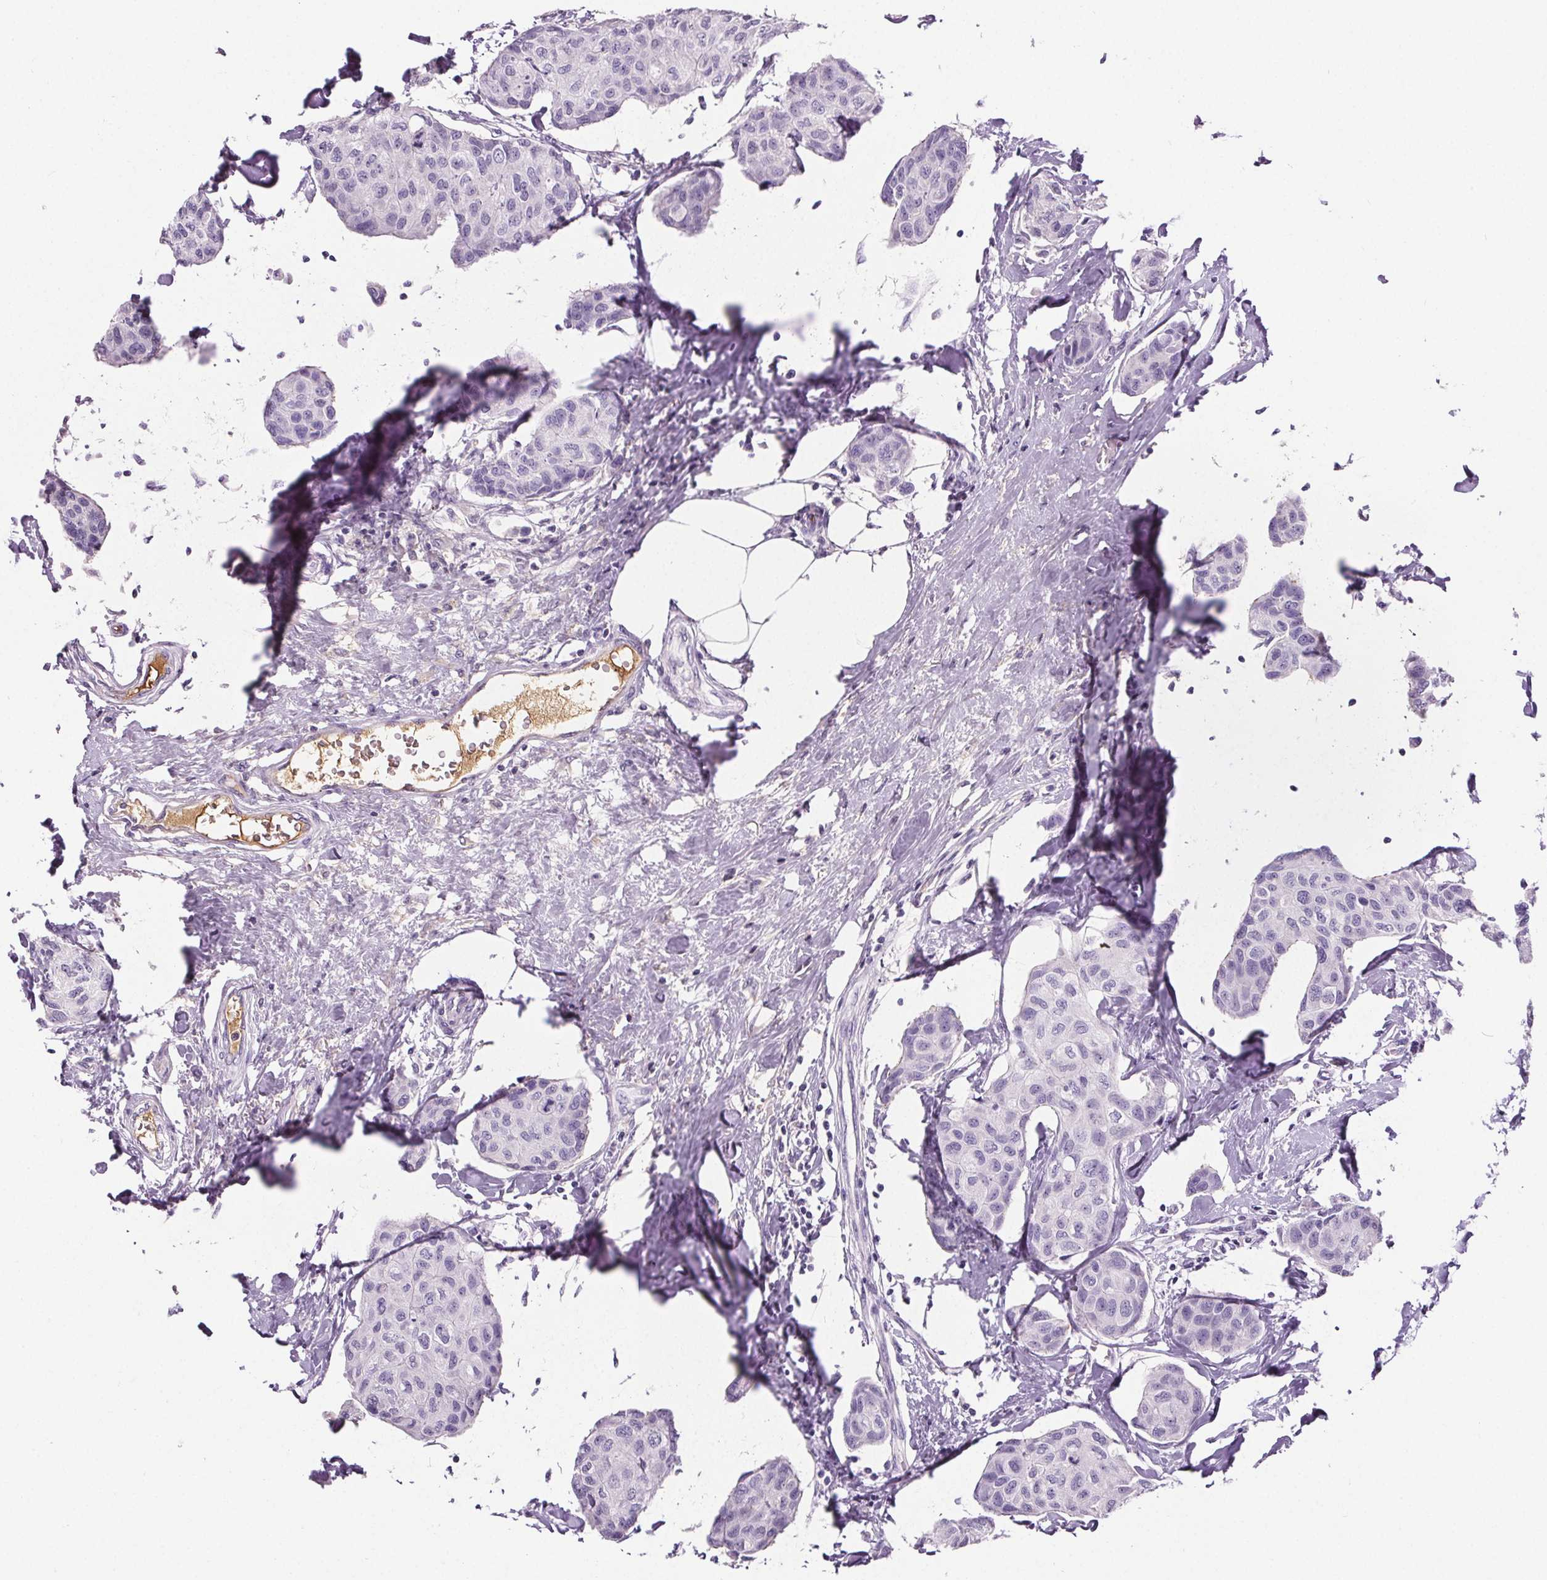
{"staining": {"intensity": "negative", "quantity": "none", "location": "none"}, "tissue": "breast cancer", "cell_type": "Tumor cells", "image_type": "cancer", "snomed": [{"axis": "morphology", "description": "Duct carcinoma"}, {"axis": "topography", "description": "Breast"}], "caption": "The micrograph displays no staining of tumor cells in breast cancer (infiltrating ductal carcinoma).", "gene": "CD5L", "patient": {"sex": "female", "age": 80}}